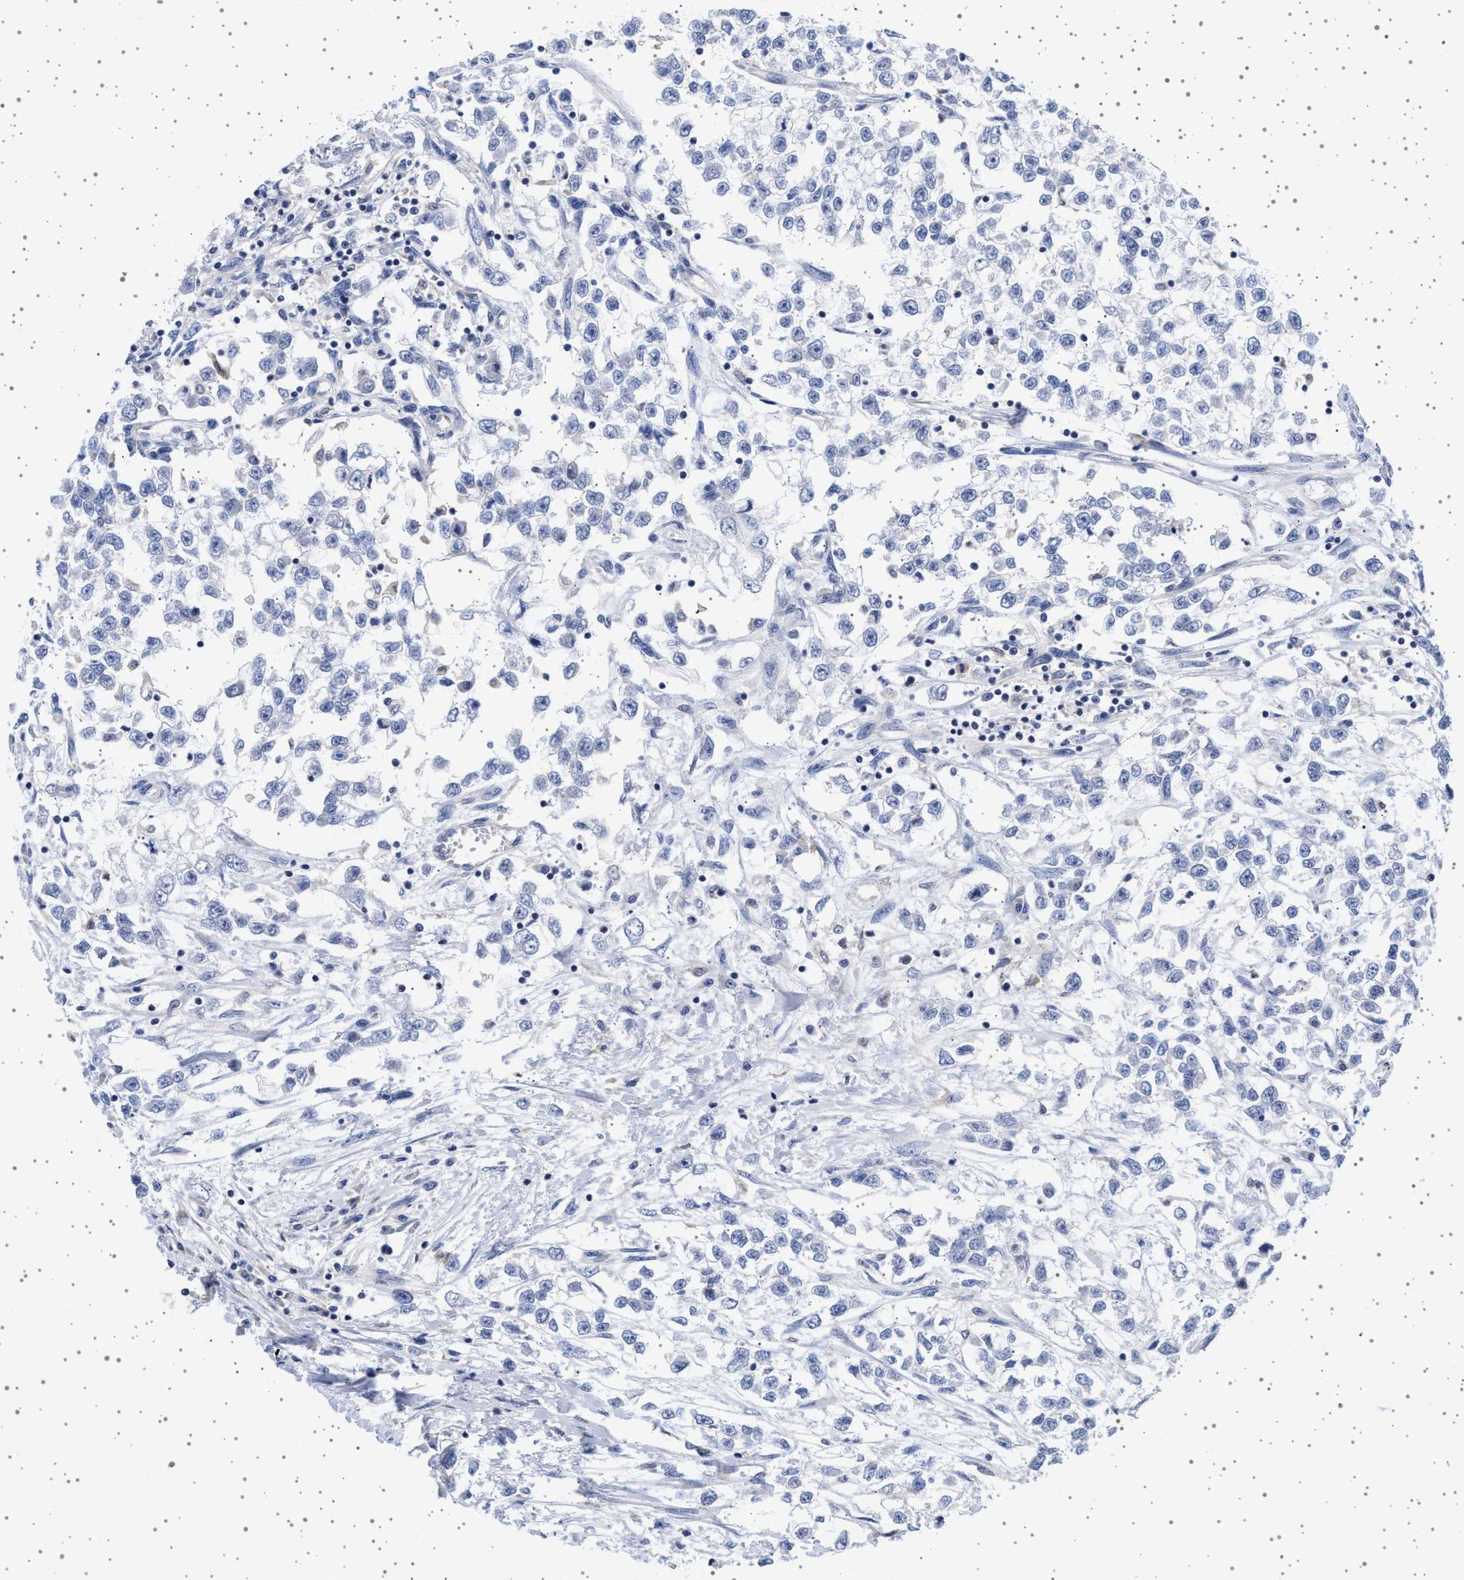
{"staining": {"intensity": "negative", "quantity": "none", "location": "none"}, "tissue": "testis cancer", "cell_type": "Tumor cells", "image_type": "cancer", "snomed": [{"axis": "morphology", "description": "Seminoma, NOS"}, {"axis": "morphology", "description": "Carcinoma, Embryonal, NOS"}, {"axis": "topography", "description": "Testis"}], "caption": "Histopathology image shows no protein positivity in tumor cells of testis cancer (seminoma) tissue.", "gene": "TRMT10B", "patient": {"sex": "male", "age": 51}}